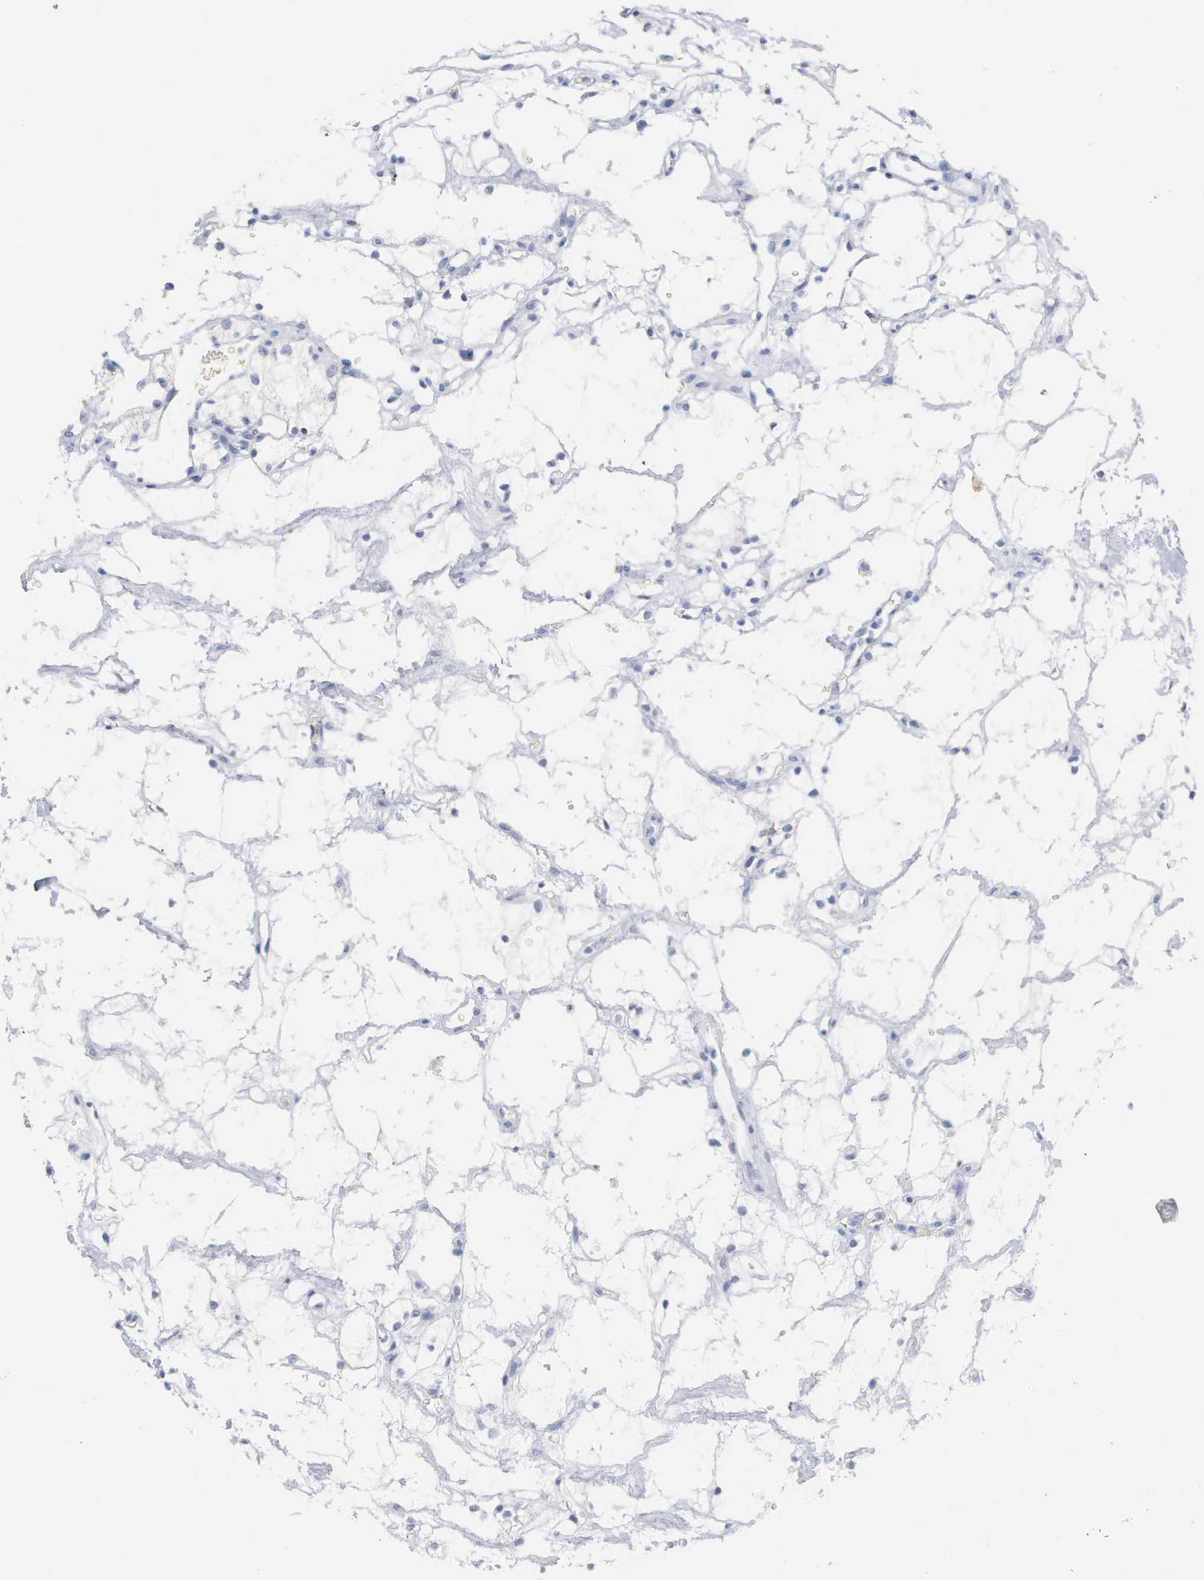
{"staining": {"intensity": "negative", "quantity": "none", "location": "none"}, "tissue": "renal cancer", "cell_type": "Tumor cells", "image_type": "cancer", "snomed": [{"axis": "morphology", "description": "Adenocarcinoma, NOS"}, {"axis": "topography", "description": "Kidney"}], "caption": "Human renal cancer stained for a protein using immunohistochemistry (IHC) reveals no positivity in tumor cells.", "gene": "ASPHD2", "patient": {"sex": "female", "age": 60}}